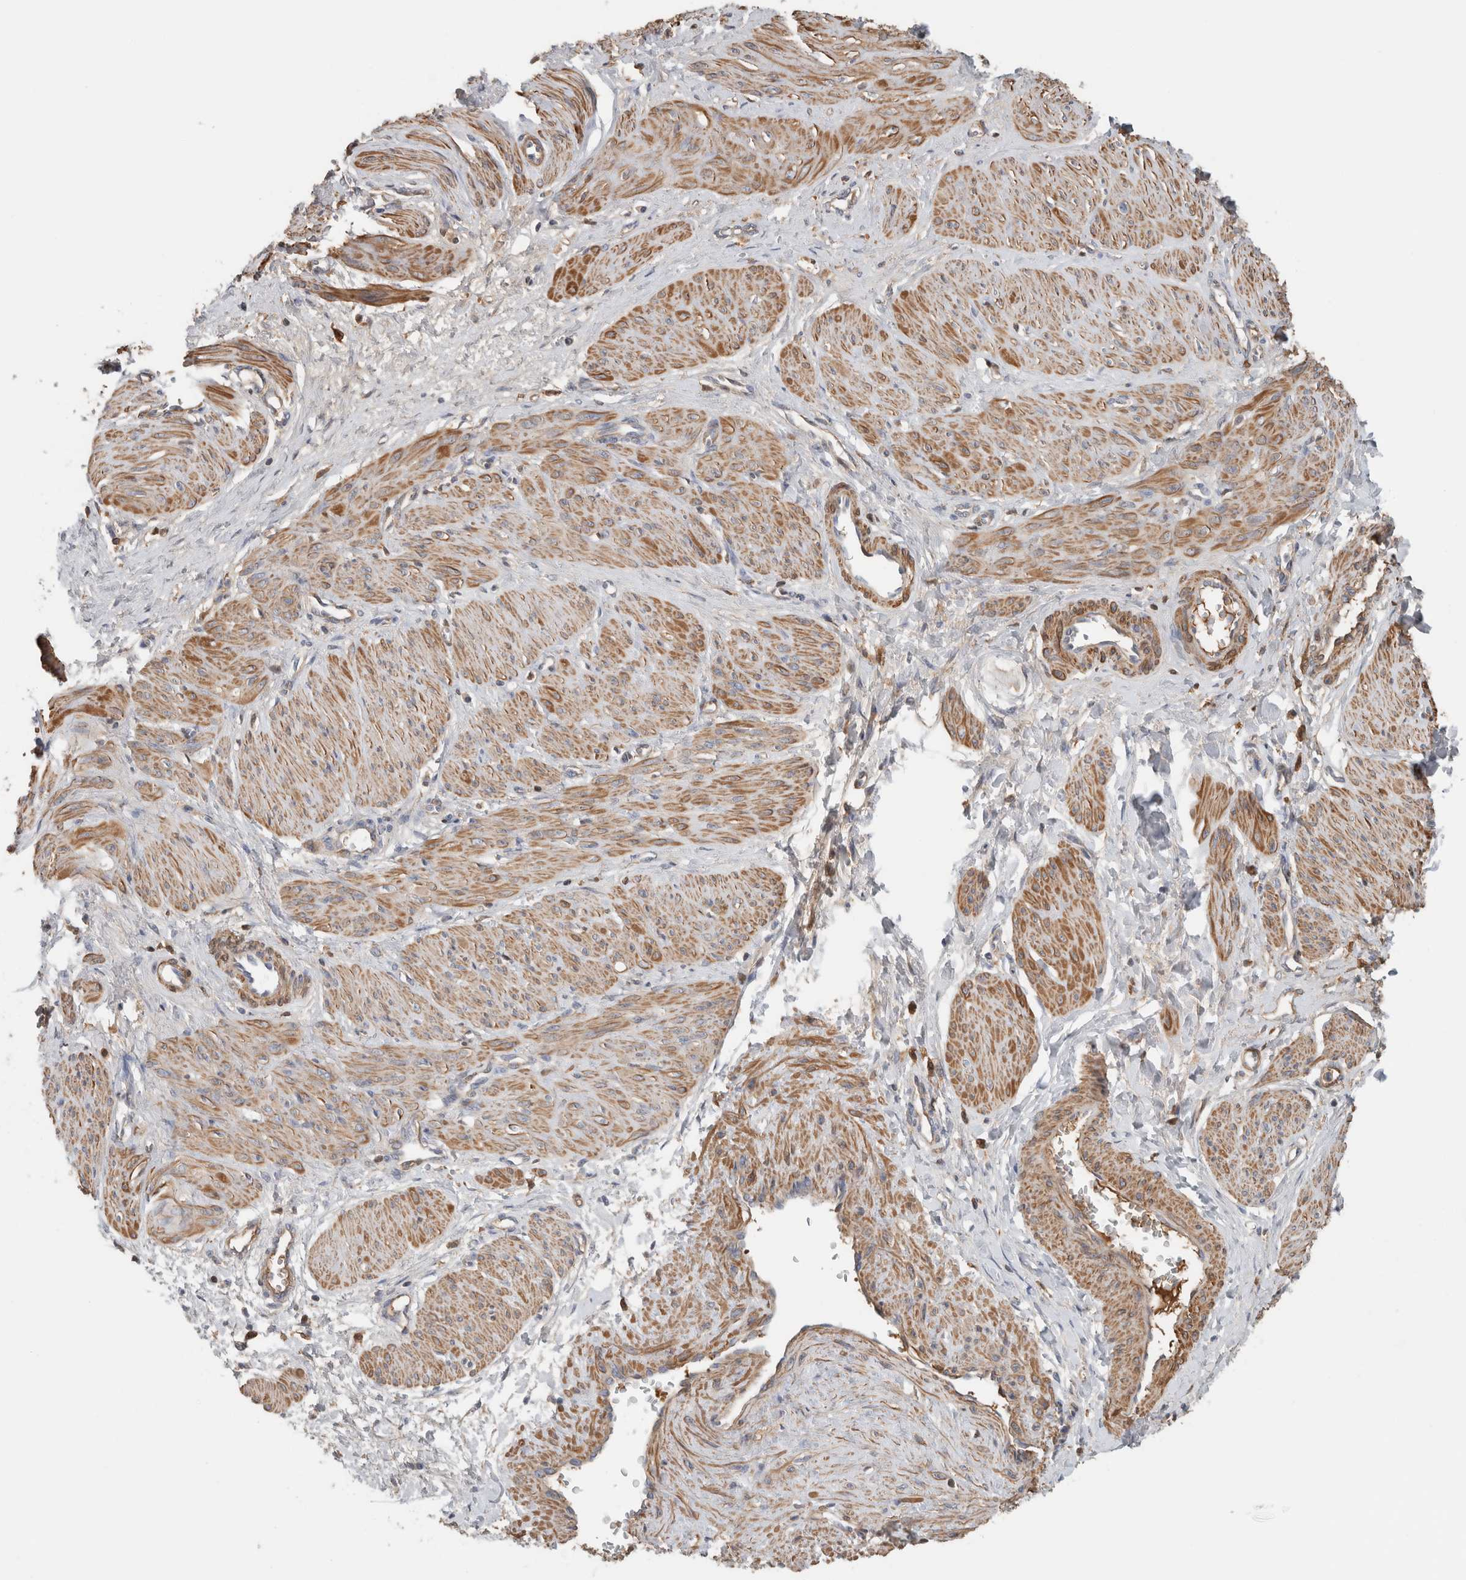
{"staining": {"intensity": "moderate", "quantity": ">75%", "location": "cytoplasmic/membranous"}, "tissue": "smooth muscle", "cell_type": "Smooth muscle cells", "image_type": "normal", "snomed": [{"axis": "morphology", "description": "Normal tissue, NOS"}, {"axis": "topography", "description": "Endometrium"}], "caption": "Immunohistochemical staining of unremarkable smooth muscle exhibits medium levels of moderate cytoplasmic/membranous expression in approximately >75% of smooth muscle cells. (Brightfield microscopy of DAB IHC at high magnification).", "gene": "CFI", "patient": {"sex": "female", "age": 33}}